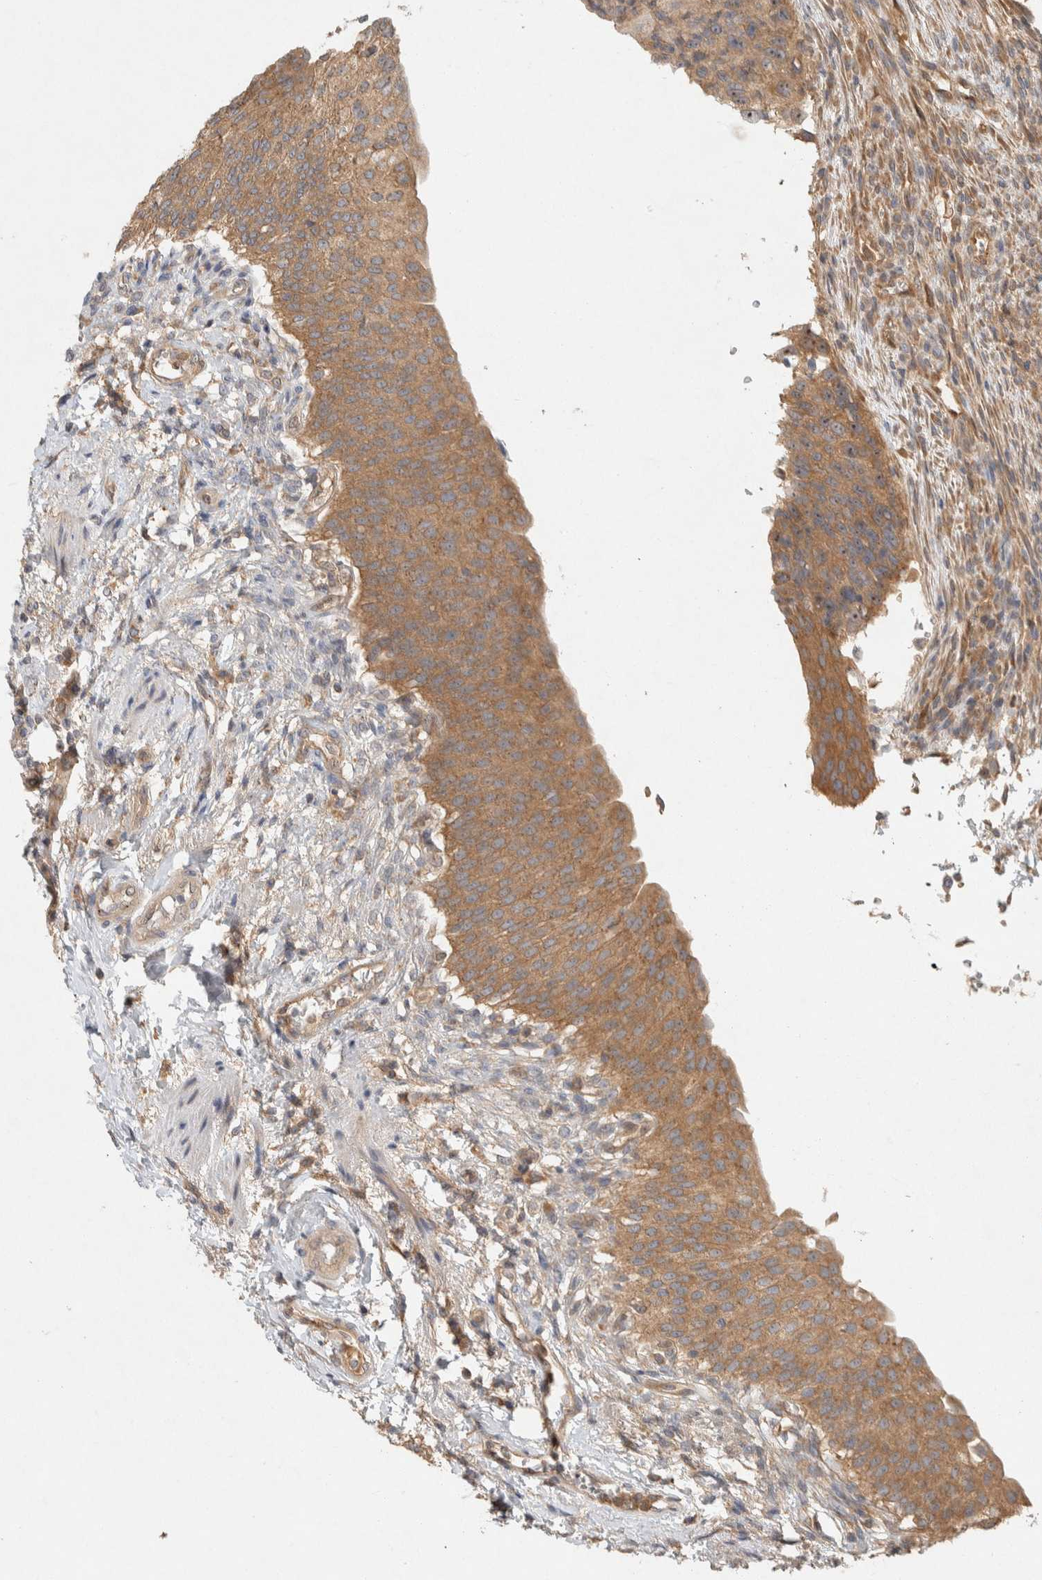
{"staining": {"intensity": "moderate", "quantity": ">75%", "location": "cytoplasmic/membranous"}, "tissue": "urinary bladder", "cell_type": "Urothelial cells", "image_type": "normal", "snomed": [{"axis": "morphology", "description": "Normal tissue, NOS"}, {"axis": "topography", "description": "Urinary bladder"}], "caption": "The histopathology image exhibits a brown stain indicating the presence of a protein in the cytoplasmic/membranous of urothelial cells in urinary bladder. The staining was performed using DAB (3,3'-diaminobenzidine) to visualize the protein expression in brown, while the nuclei were stained in blue with hematoxylin (Magnification: 20x).", "gene": "PXK", "patient": {"sex": "female", "age": 60}}